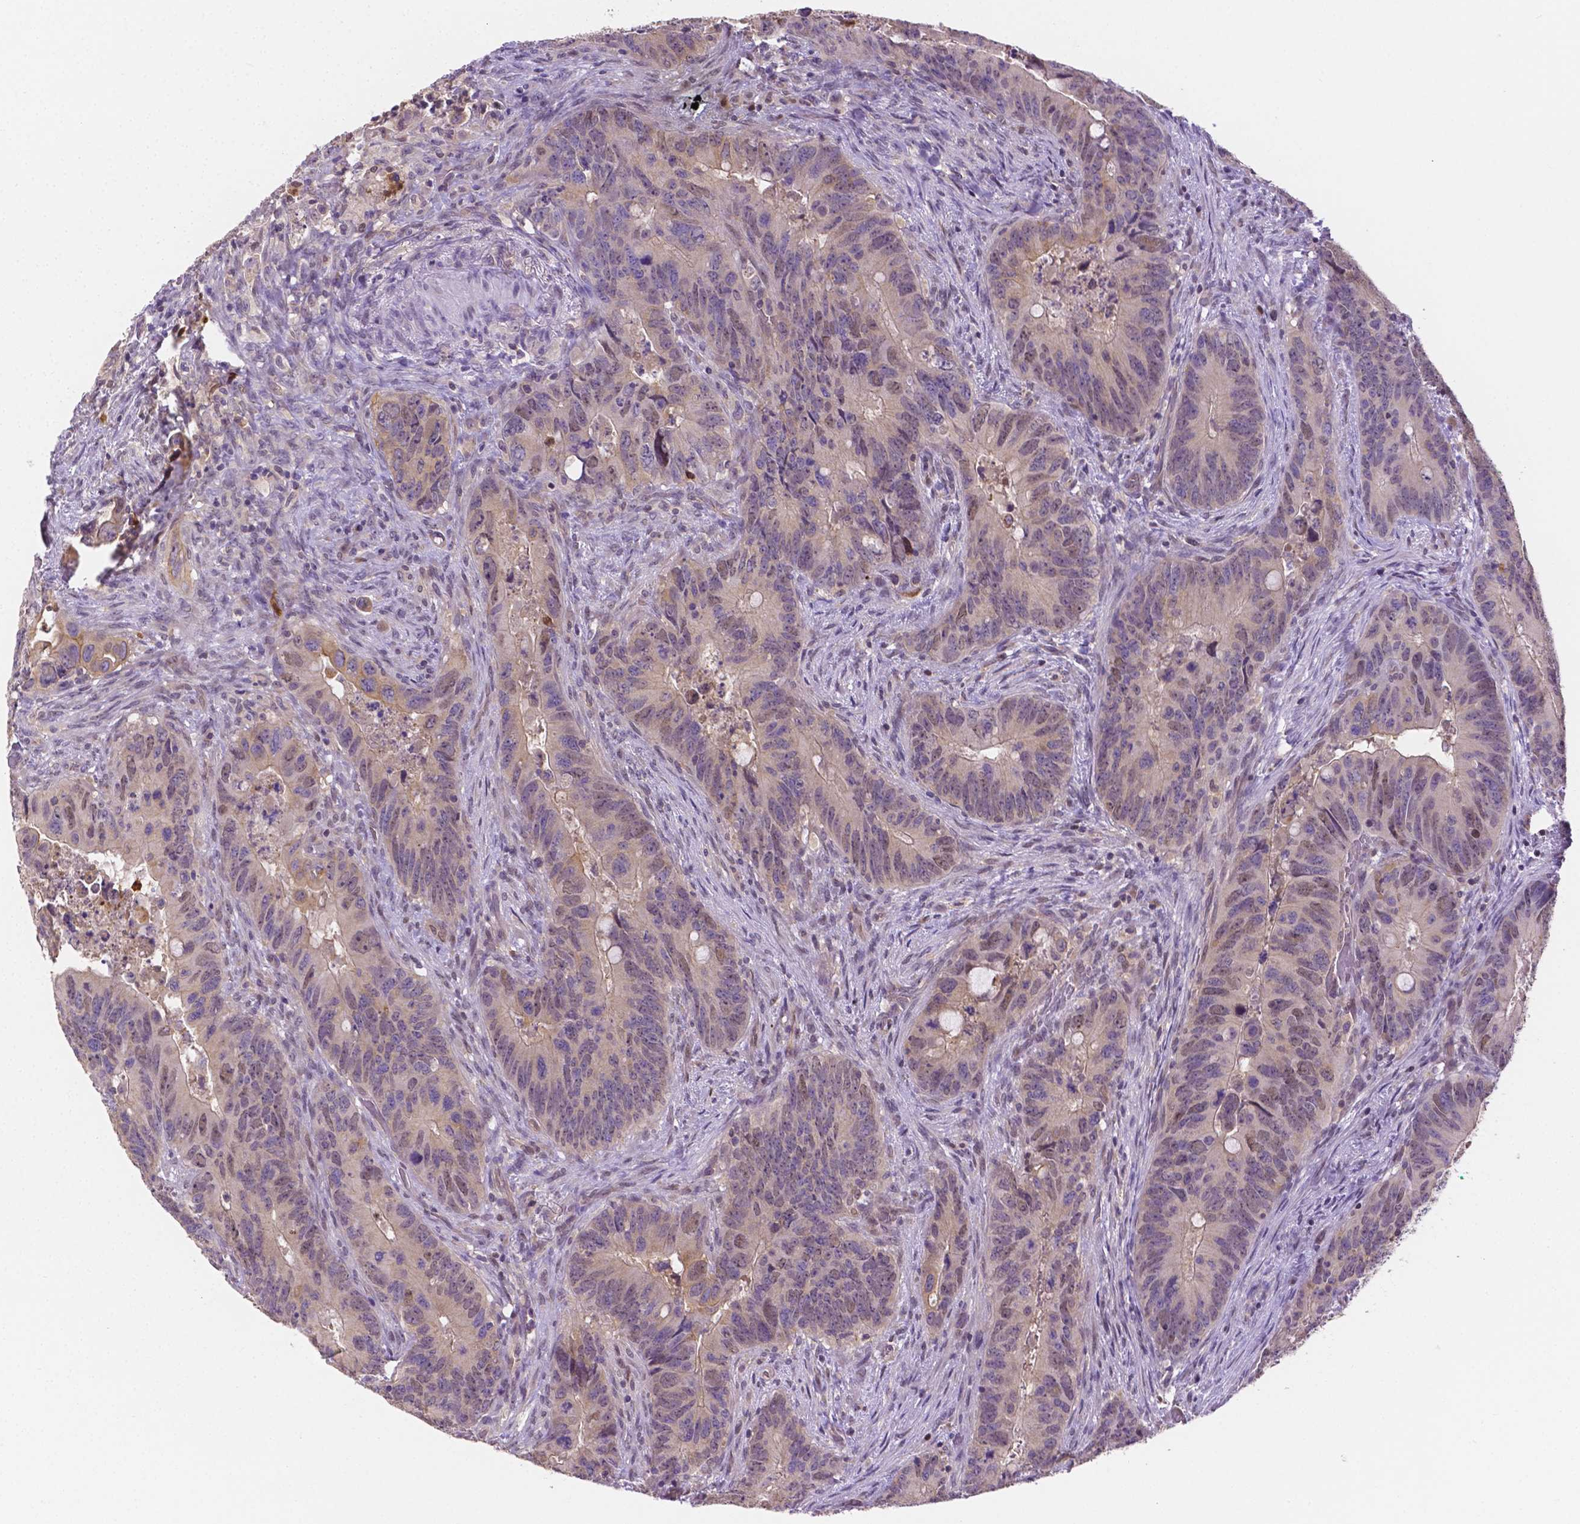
{"staining": {"intensity": "negative", "quantity": "none", "location": "none"}, "tissue": "colorectal cancer", "cell_type": "Tumor cells", "image_type": "cancer", "snomed": [{"axis": "morphology", "description": "Adenocarcinoma, NOS"}, {"axis": "topography", "description": "Rectum"}], "caption": "Immunohistochemistry histopathology image of neoplastic tissue: colorectal adenocarcinoma stained with DAB shows no significant protein positivity in tumor cells. Brightfield microscopy of immunohistochemistry (IHC) stained with DAB (brown) and hematoxylin (blue), captured at high magnification.", "gene": "ZNRD2", "patient": {"sex": "male", "age": 78}}